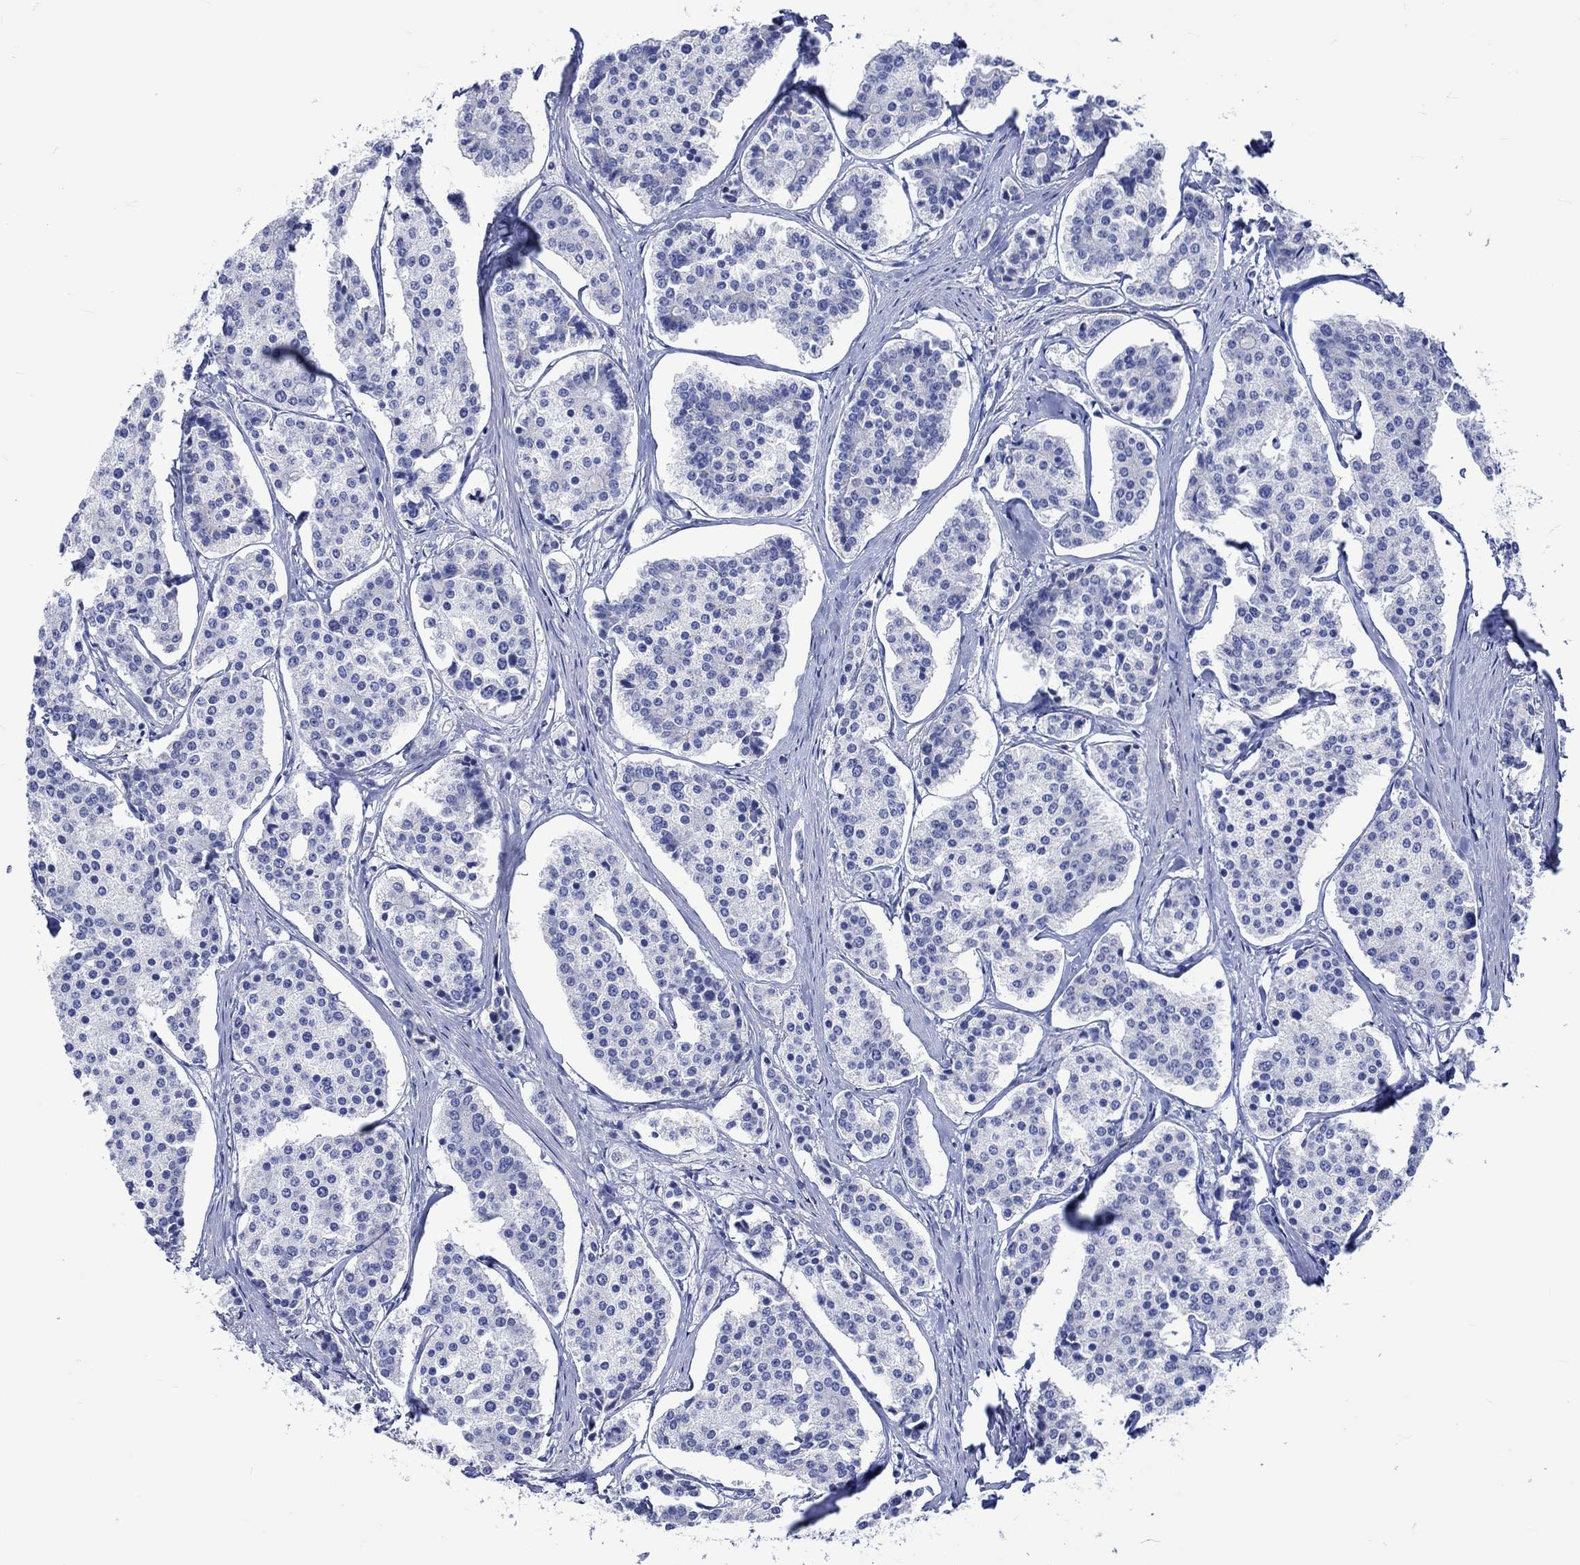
{"staining": {"intensity": "negative", "quantity": "none", "location": "none"}, "tissue": "carcinoid", "cell_type": "Tumor cells", "image_type": "cancer", "snomed": [{"axis": "morphology", "description": "Carcinoid, malignant, NOS"}, {"axis": "topography", "description": "Small intestine"}], "caption": "DAB (3,3'-diaminobenzidine) immunohistochemical staining of carcinoid displays no significant staining in tumor cells. (Brightfield microscopy of DAB immunohistochemistry (IHC) at high magnification).", "gene": "KLHL33", "patient": {"sex": "female", "age": 65}}